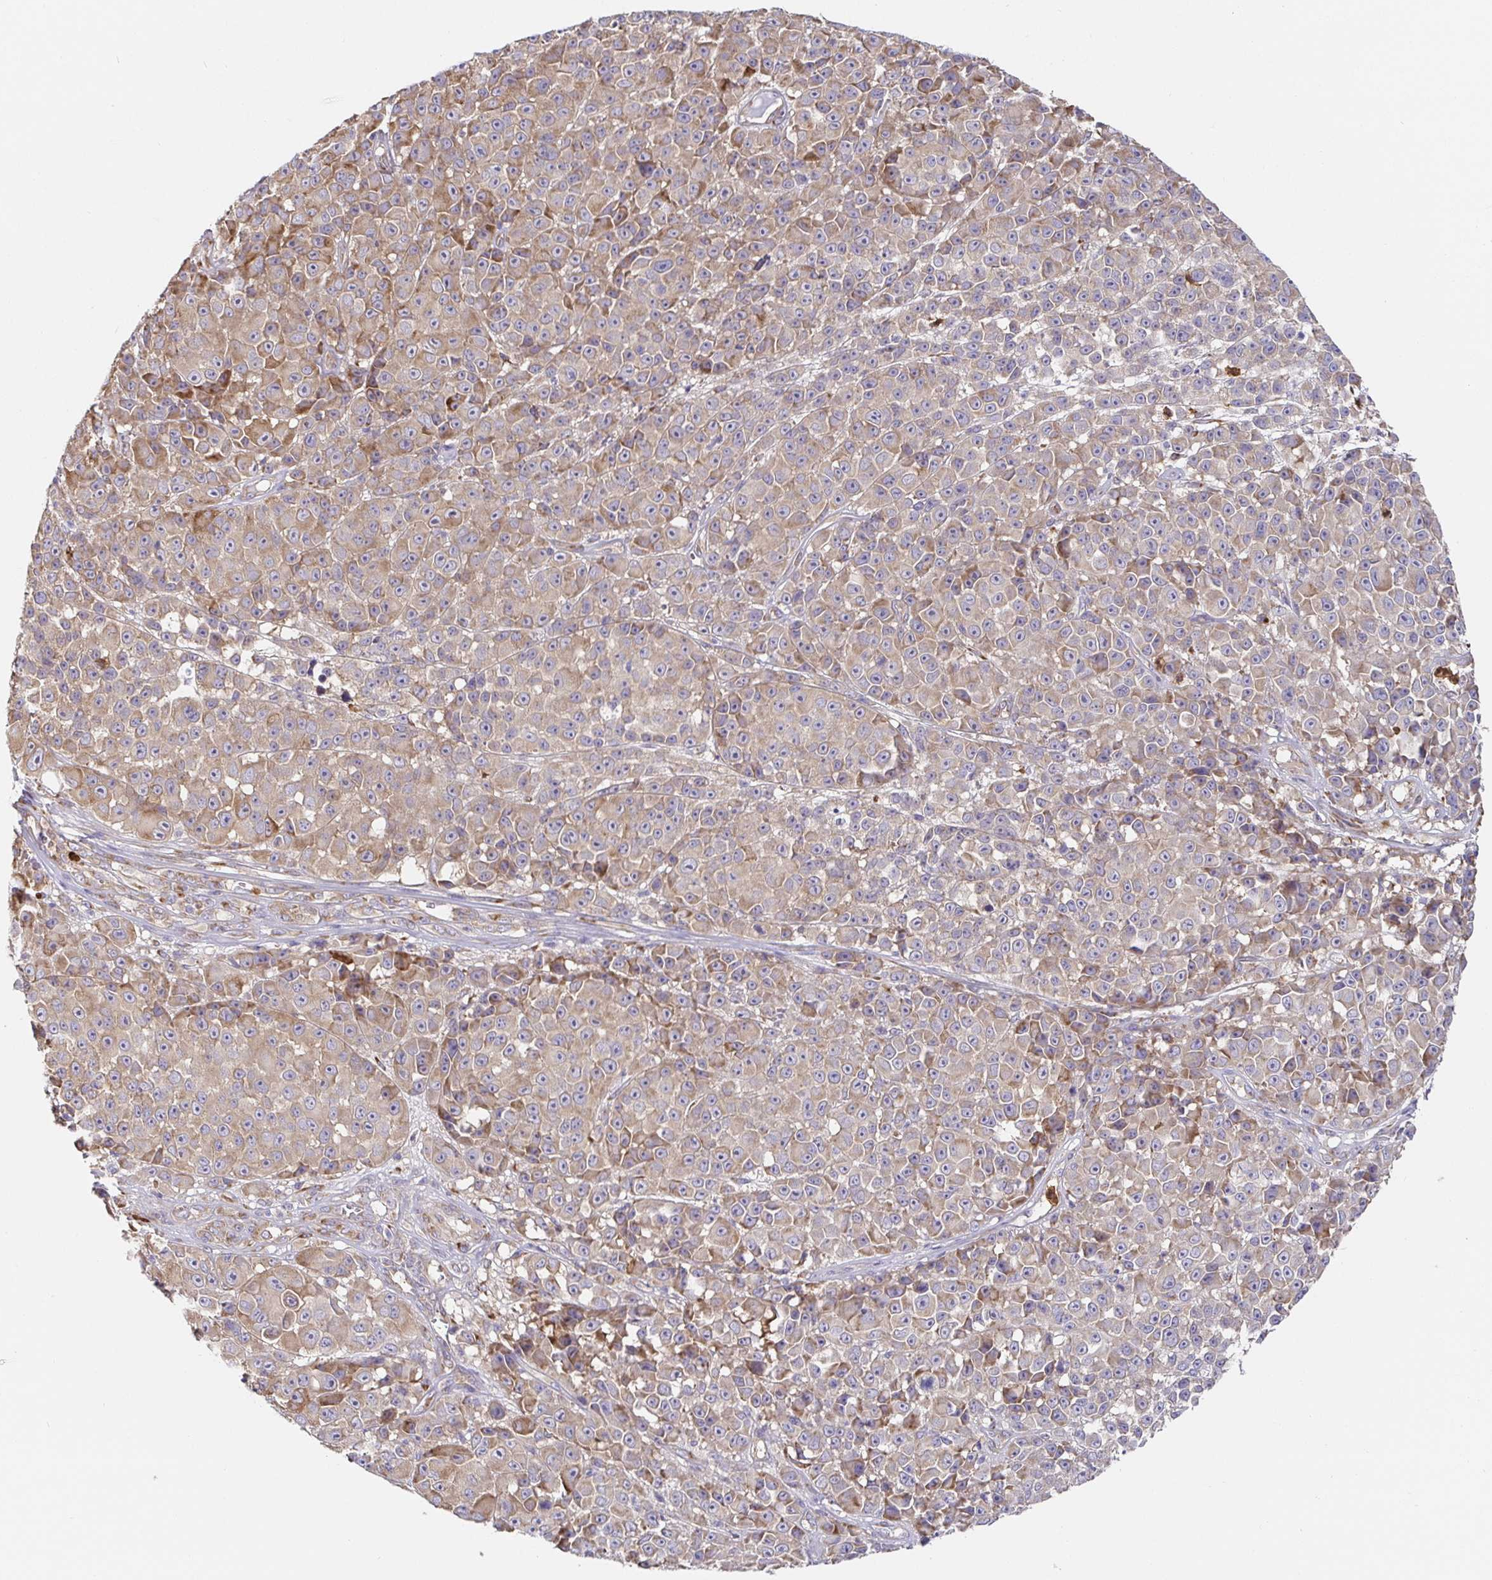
{"staining": {"intensity": "weak", "quantity": ">75%", "location": "cytoplasmic/membranous"}, "tissue": "melanoma", "cell_type": "Tumor cells", "image_type": "cancer", "snomed": [{"axis": "morphology", "description": "Malignant melanoma, NOS"}, {"axis": "topography", "description": "Skin"}, {"axis": "topography", "description": "Skin of back"}], "caption": "About >75% of tumor cells in melanoma display weak cytoplasmic/membranous protein staining as visualized by brown immunohistochemical staining.", "gene": "PDPK1", "patient": {"sex": "male", "age": 91}}